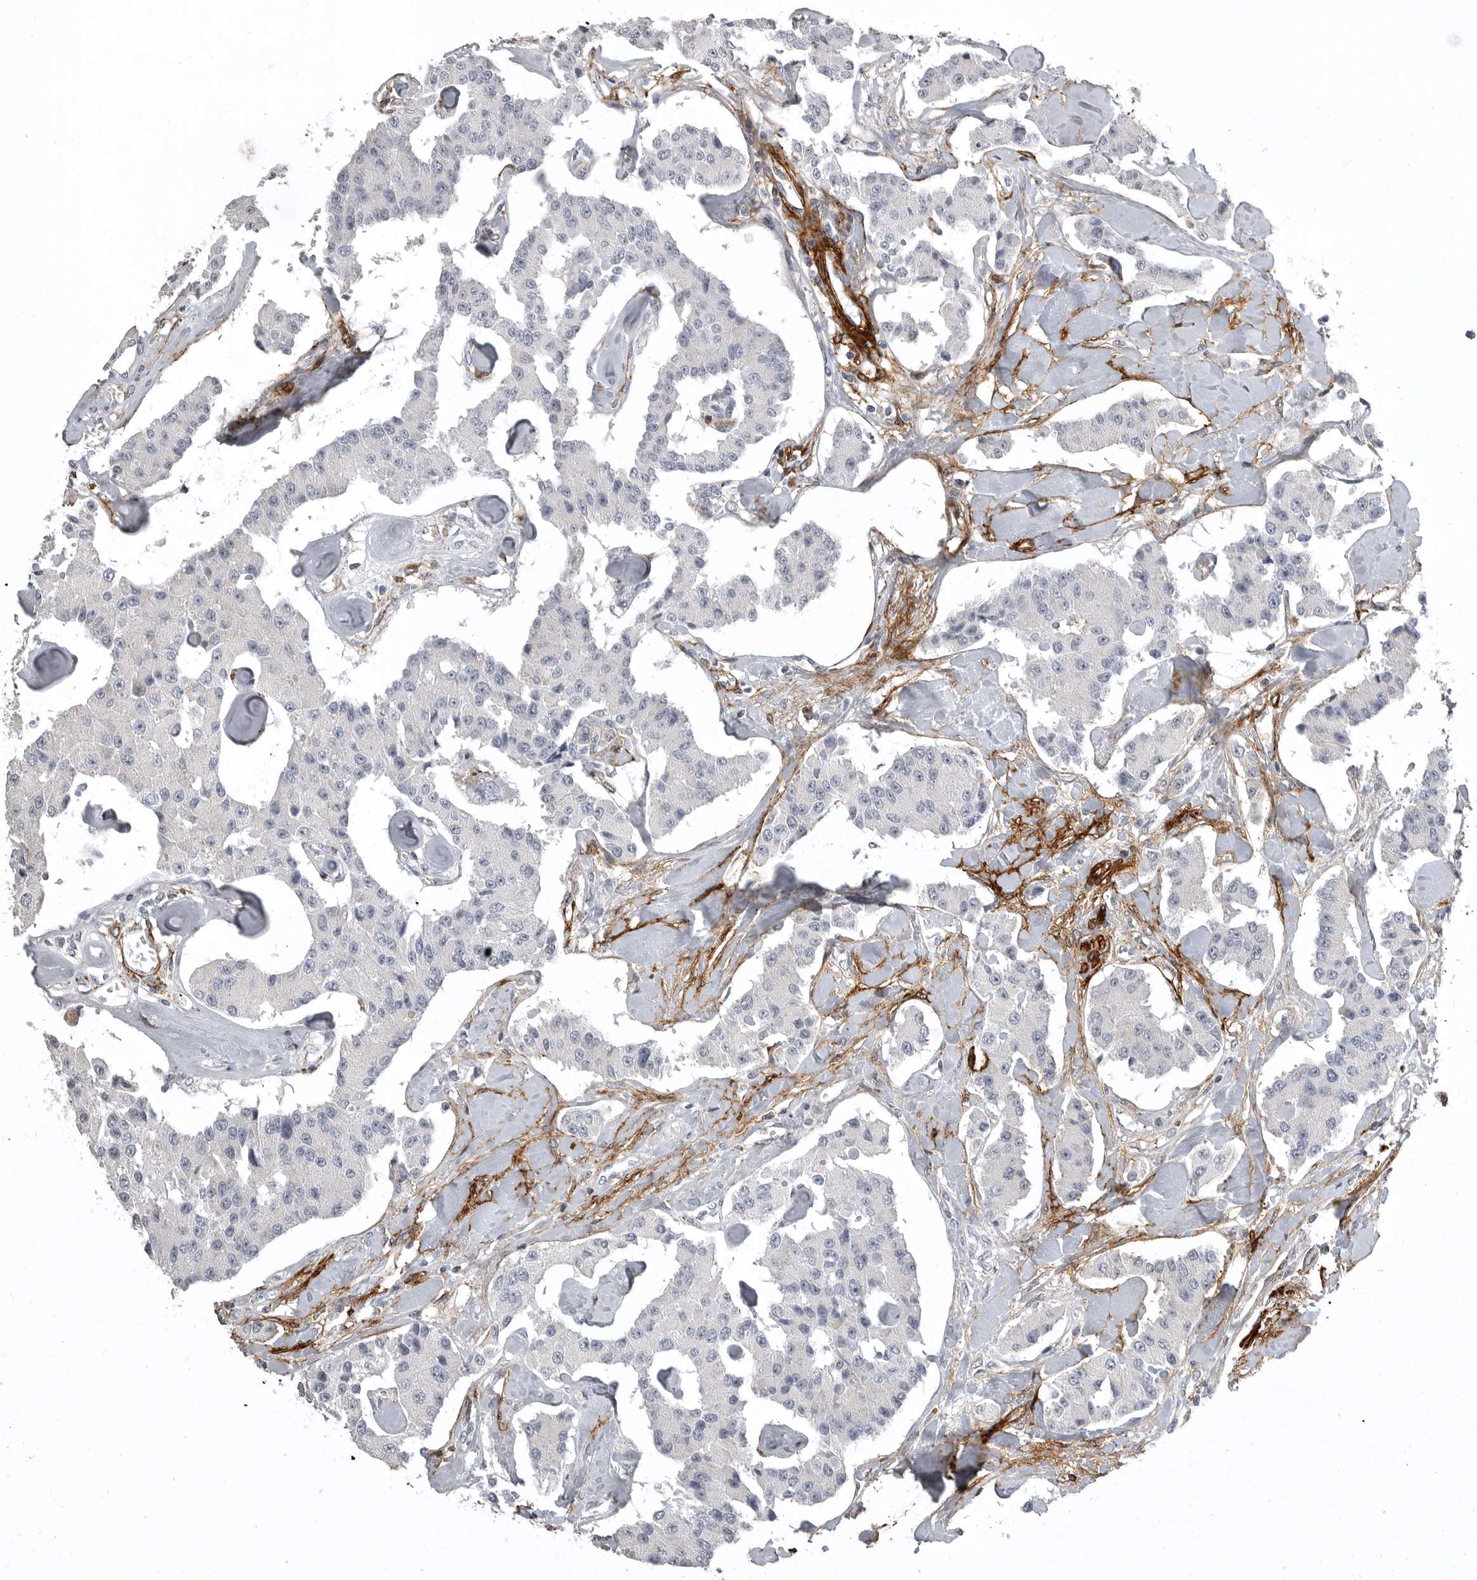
{"staining": {"intensity": "negative", "quantity": "none", "location": "none"}, "tissue": "carcinoid", "cell_type": "Tumor cells", "image_type": "cancer", "snomed": [{"axis": "morphology", "description": "Carcinoid, malignant, NOS"}, {"axis": "topography", "description": "Pancreas"}], "caption": "Immunohistochemistry (IHC) photomicrograph of neoplastic tissue: carcinoid stained with DAB (3,3'-diaminobenzidine) reveals no significant protein expression in tumor cells. (DAB immunohistochemistry (IHC) visualized using brightfield microscopy, high magnification).", "gene": "AOC3", "patient": {"sex": "male", "age": 41}}